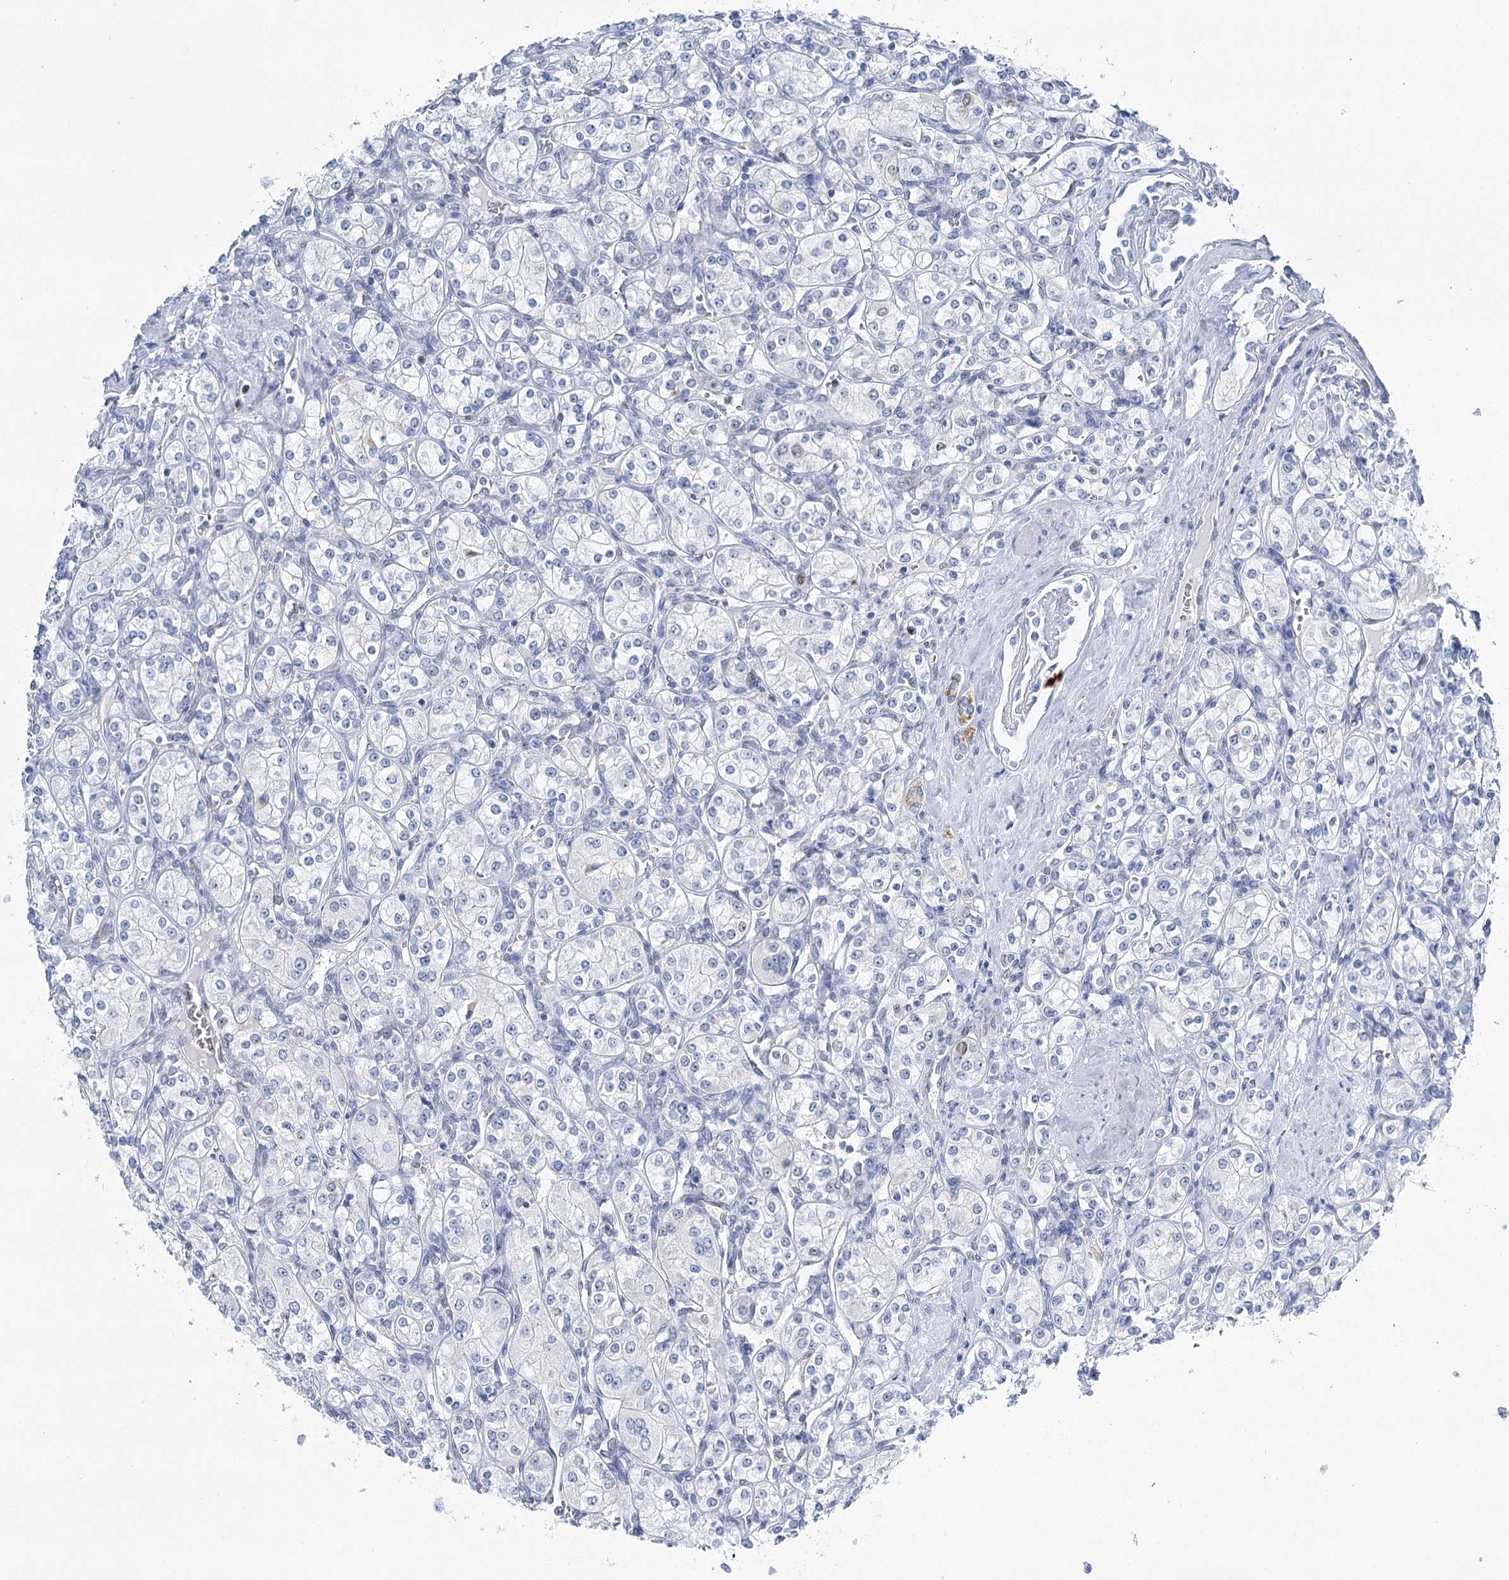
{"staining": {"intensity": "negative", "quantity": "none", "location": "none"}, "tissue": "renal cancer", "cell_type": "Tumor cells", "image_type": "cancer", "snomed": [{"axis": "morphology", "description": "Adenocarcinoma, NOS"}, {"axis": "topography", "description": "Kidney"}], "caption": "Renal cancer (adenocarcinoma) was stained to show a protein in brown. There is no significant positivity in tumor cells.", "gene": "HAT1", "patient": {"sex": "male", "age": 77}}